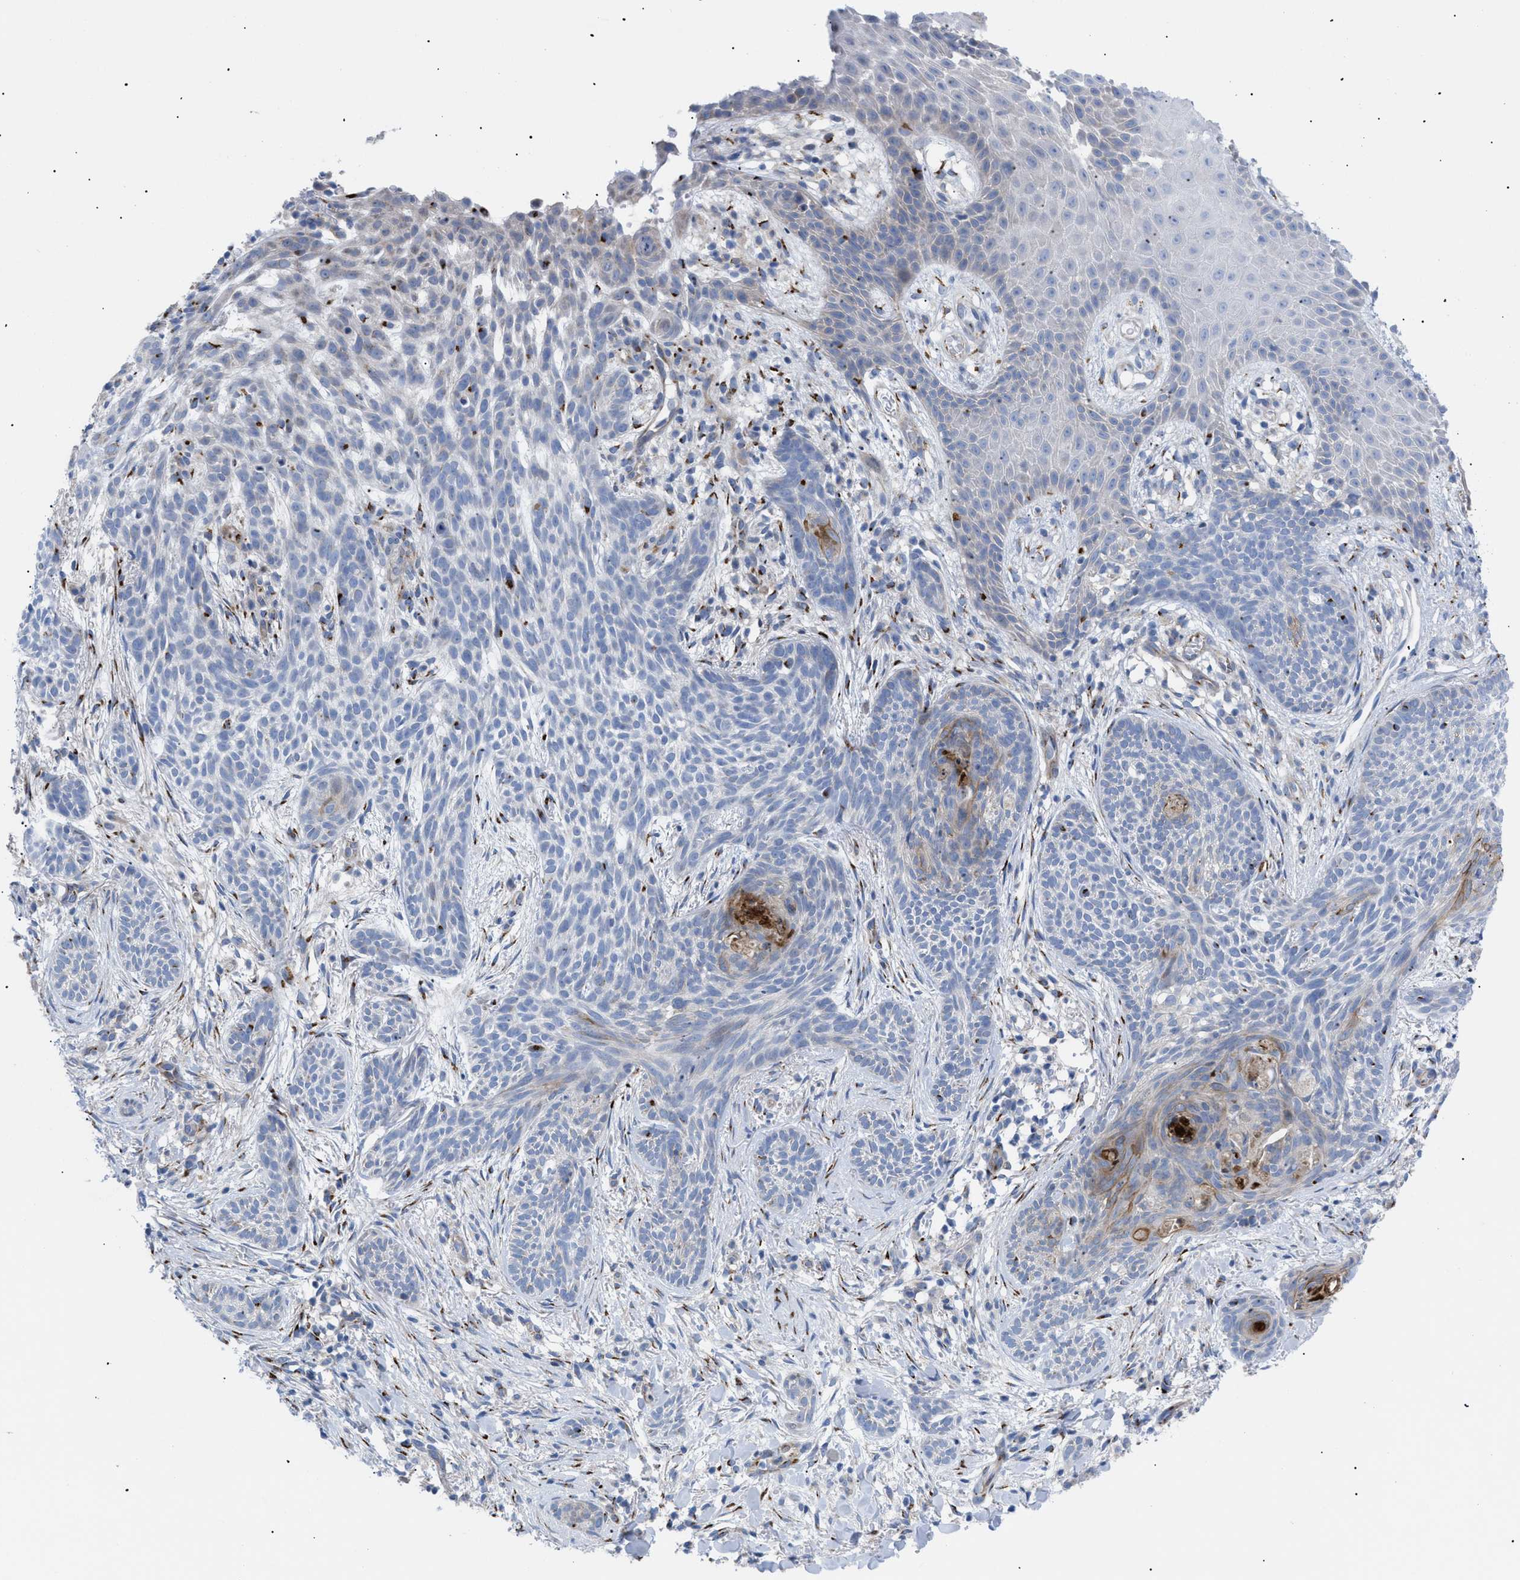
{"staining": {"intensity": "moderate", "quantity": "<25%", "location": "cytoplasmic/membranous"}, "tissue": "skin cancer", "cell_type": "Tumor cells", "image_type": "cancer", "snomed": [{"axis": "morphology", "description": "Basal cell carcinoma"}, {"axis": "topography", "description": "Skin"}], "caption": "Immunohistochemical staining of human skin basal cell carcinoma reveals low levels of moderate cytoplasmic/membranous protein positivity in approximately <25% of tumor cells. Ihc stains the protein of interest in brown and the nuclei are stained blue.", "gene": "TMEM17", "patient": {"sex": "female", "age": 59}}